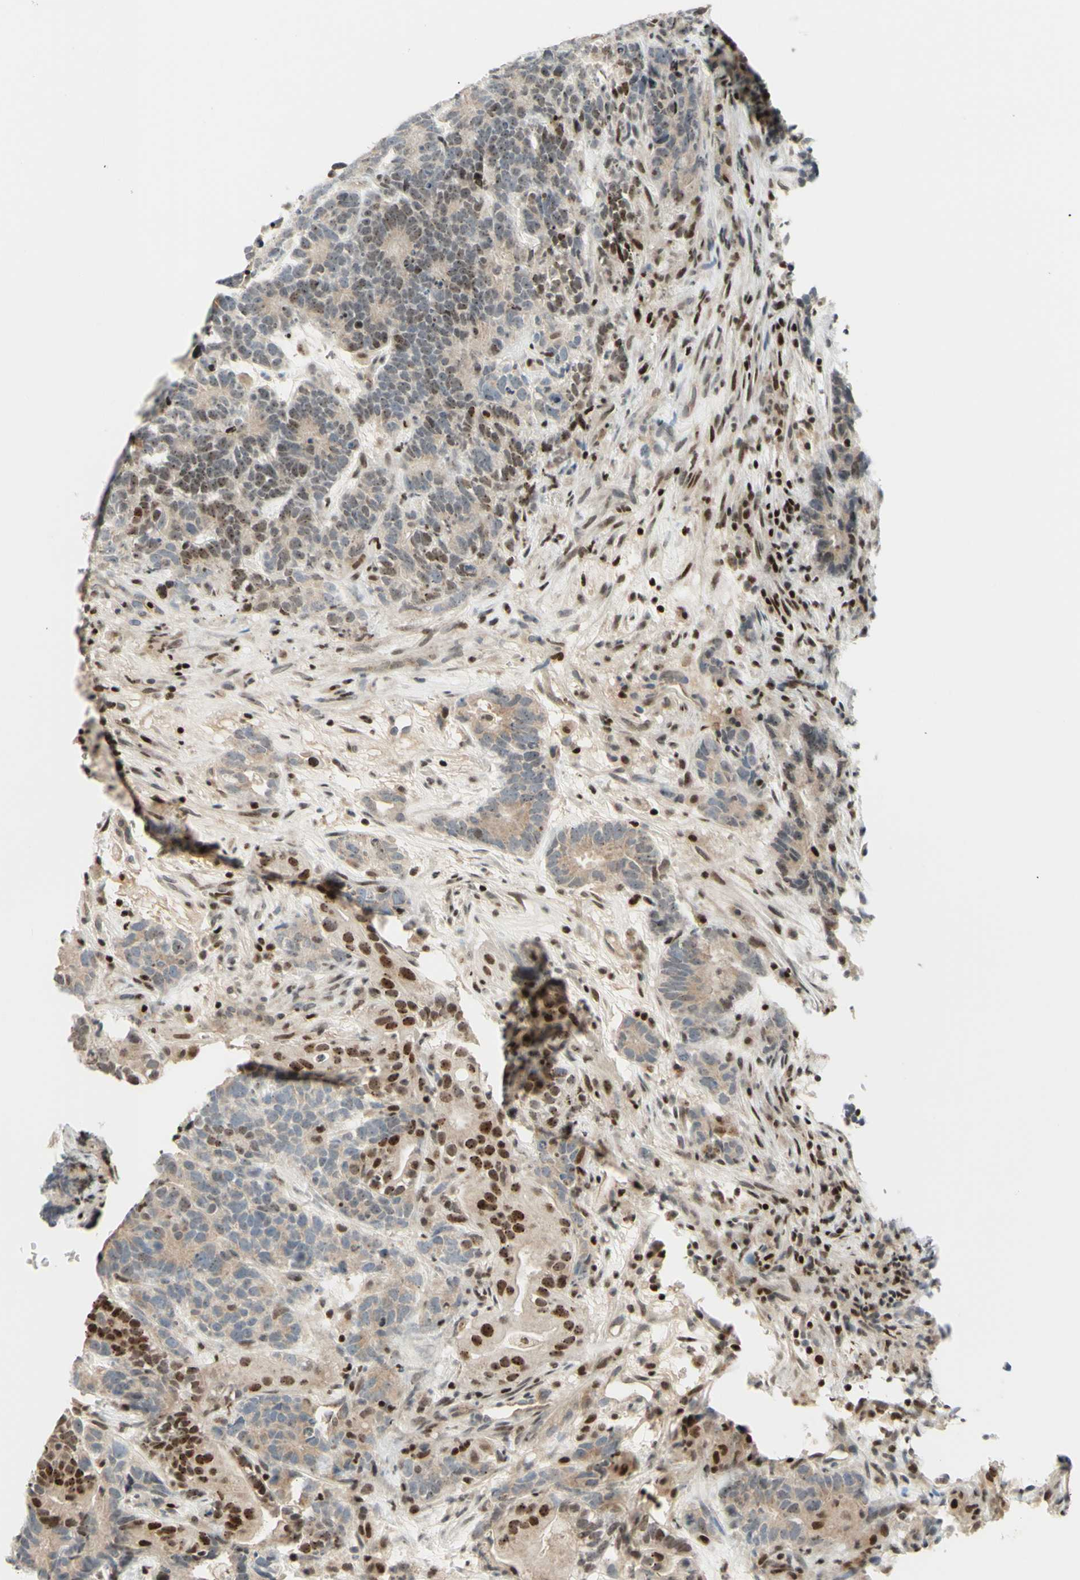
{"staining": {"intensity": "moderate", "quantity": "<25%", "location": "nuclear"}, "tissue": "testis cancer", "cell_type": "Tumor cells", "image_type": "cancer", "snomed": [{"axis": "morphology", "description": "Carcinoma, Embryonal, NOS"}, {"axis": "topography", "description": "Testis"}], "caption": "Tumor cells display low levels of moderate nuclear expression in approximately <25% of cells in human testis embryonal carcinoma.", "gene": "CDKL5", "patient": {"sex": "male", "age": 26}}